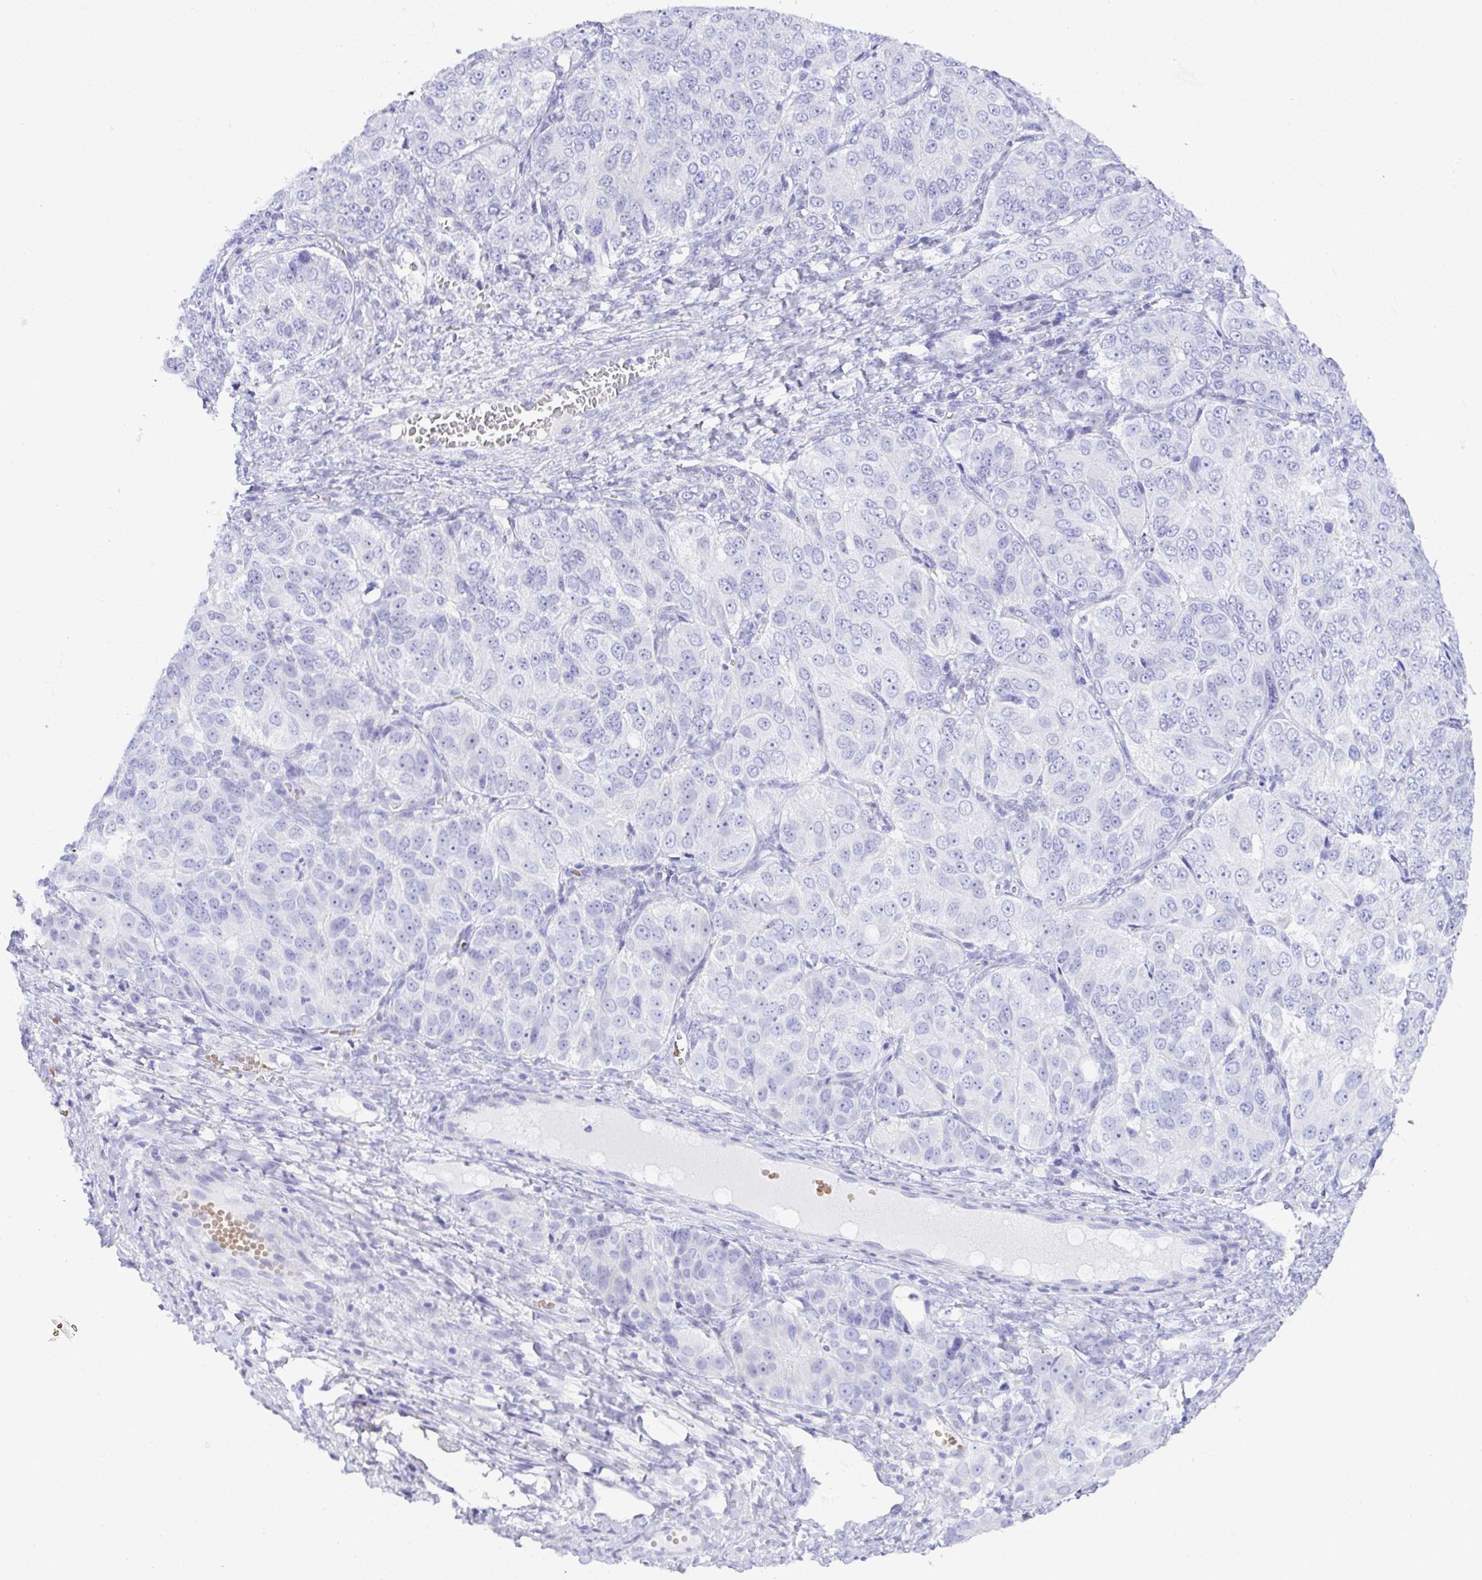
{"staining": {"intensity": "negative", "quantity": "none", "location": "none"}, "tissue": "ovarian cancer", "cell_type": "Tumor cells", "image_type": "cancer", "snomed": [{"axis": "morphology", "description": "Carcinoma, endometroid"}, {"axis": "topography", "description": "Ovary"}], "caption": "Tumor cells show no significant expression in ovarian cancer (endometroid carcinoma). (DAB immunohistochemistry visualized using brightfield microscopy, high magnification).", "gene": "SEL1L2", "patient": {"sex": "female", "age": 51}}